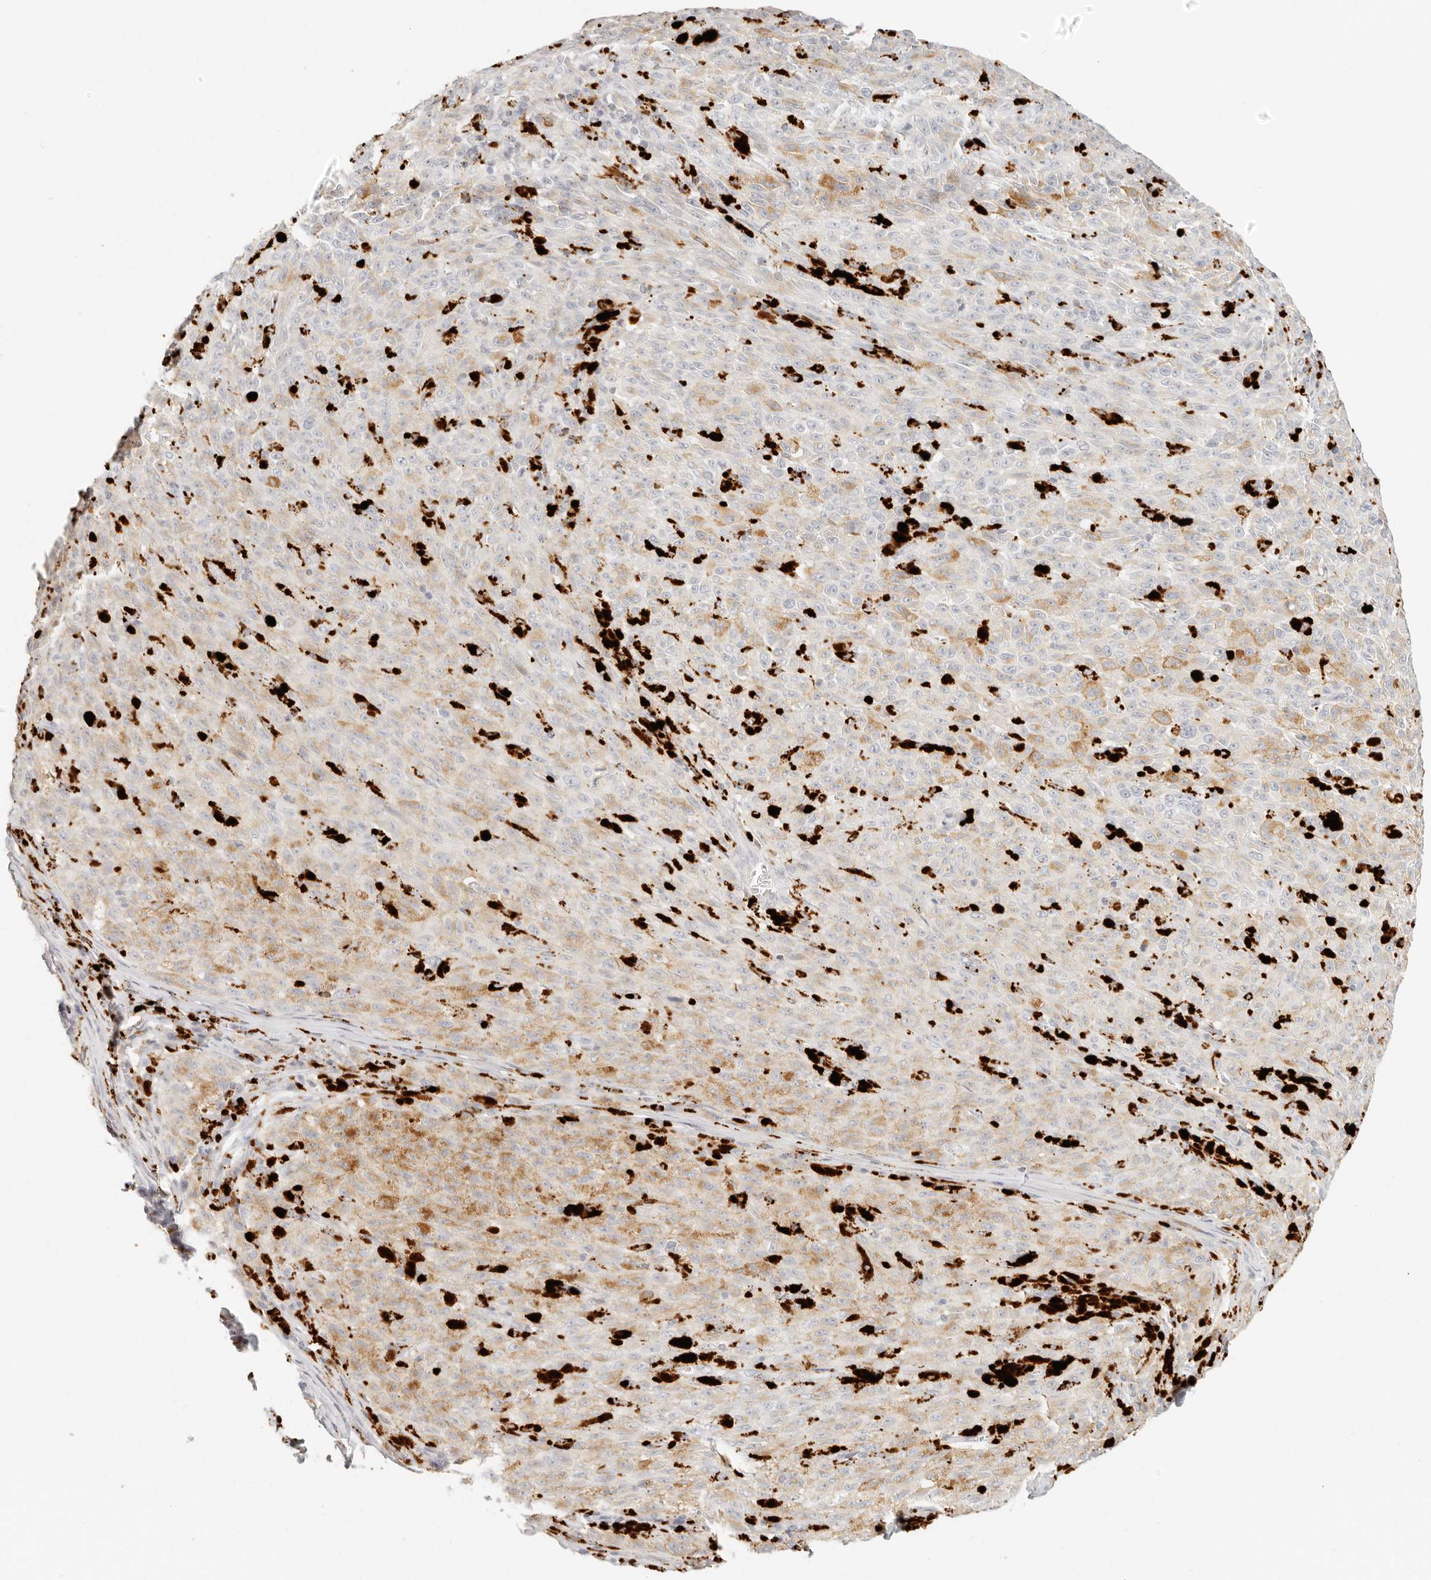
{"staining": {"intensity": "weak", "quantity": "<25%", "location": "cytoplasmic/membranous"}, "tissue": "melanoma", "cell_type": "Tumor cells", "image_type": "cancer", "snomed": [{"axis": "morphology", "description": "Malignant melanoma, NOS"}, {"axis": "topography", "description": "Skin"}], "caption": "Tumor cells are negative for protein expression in human malignant melanoma.", "gene": "RNASET2", "patient": {"sex": "female", "age": 82}}